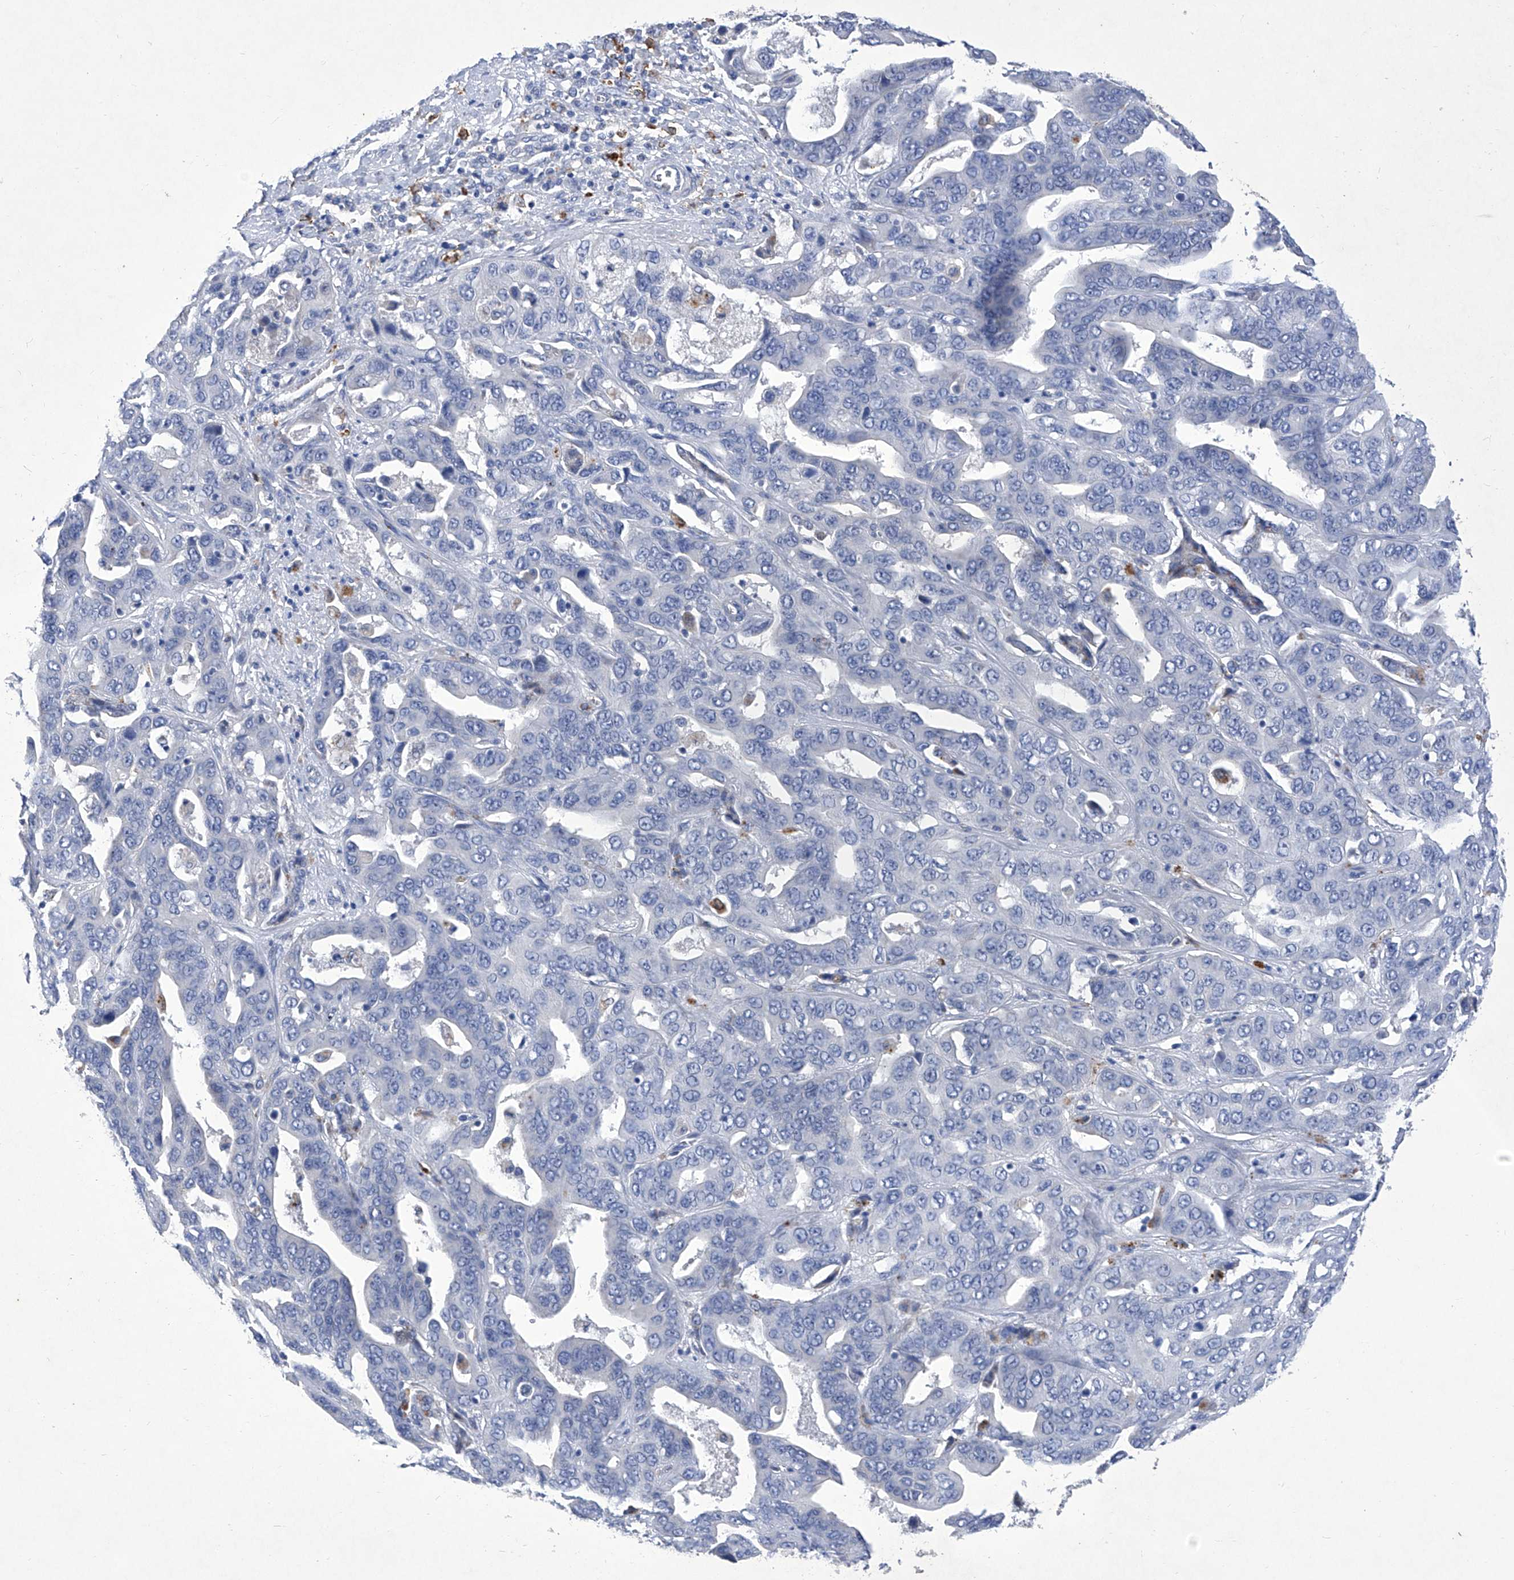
{"staining": {"intensity": "negative", "quantity": "none", "location": "none"}, "tissue": "liver cancer", "cell_type": "Tumor cells", "image_type": "cancer", "snomed": [{"axis": "morphology", "description": "Cholangiocarcinoma"}, {"axis": "topography", "description": "Liver"}], "caption": "Immunohistochemistry (IHC) image of cholangiocarcinoma (liver) stained for a protein (brown), which shows no positivity in tumor cells. (Stains: DAB IHC with hematoxylin counter stain, Microscopy: brightfield microscopy at high magnification).", "gene": "IFNL2", "patient": {"sex": "female", "age": 52}}